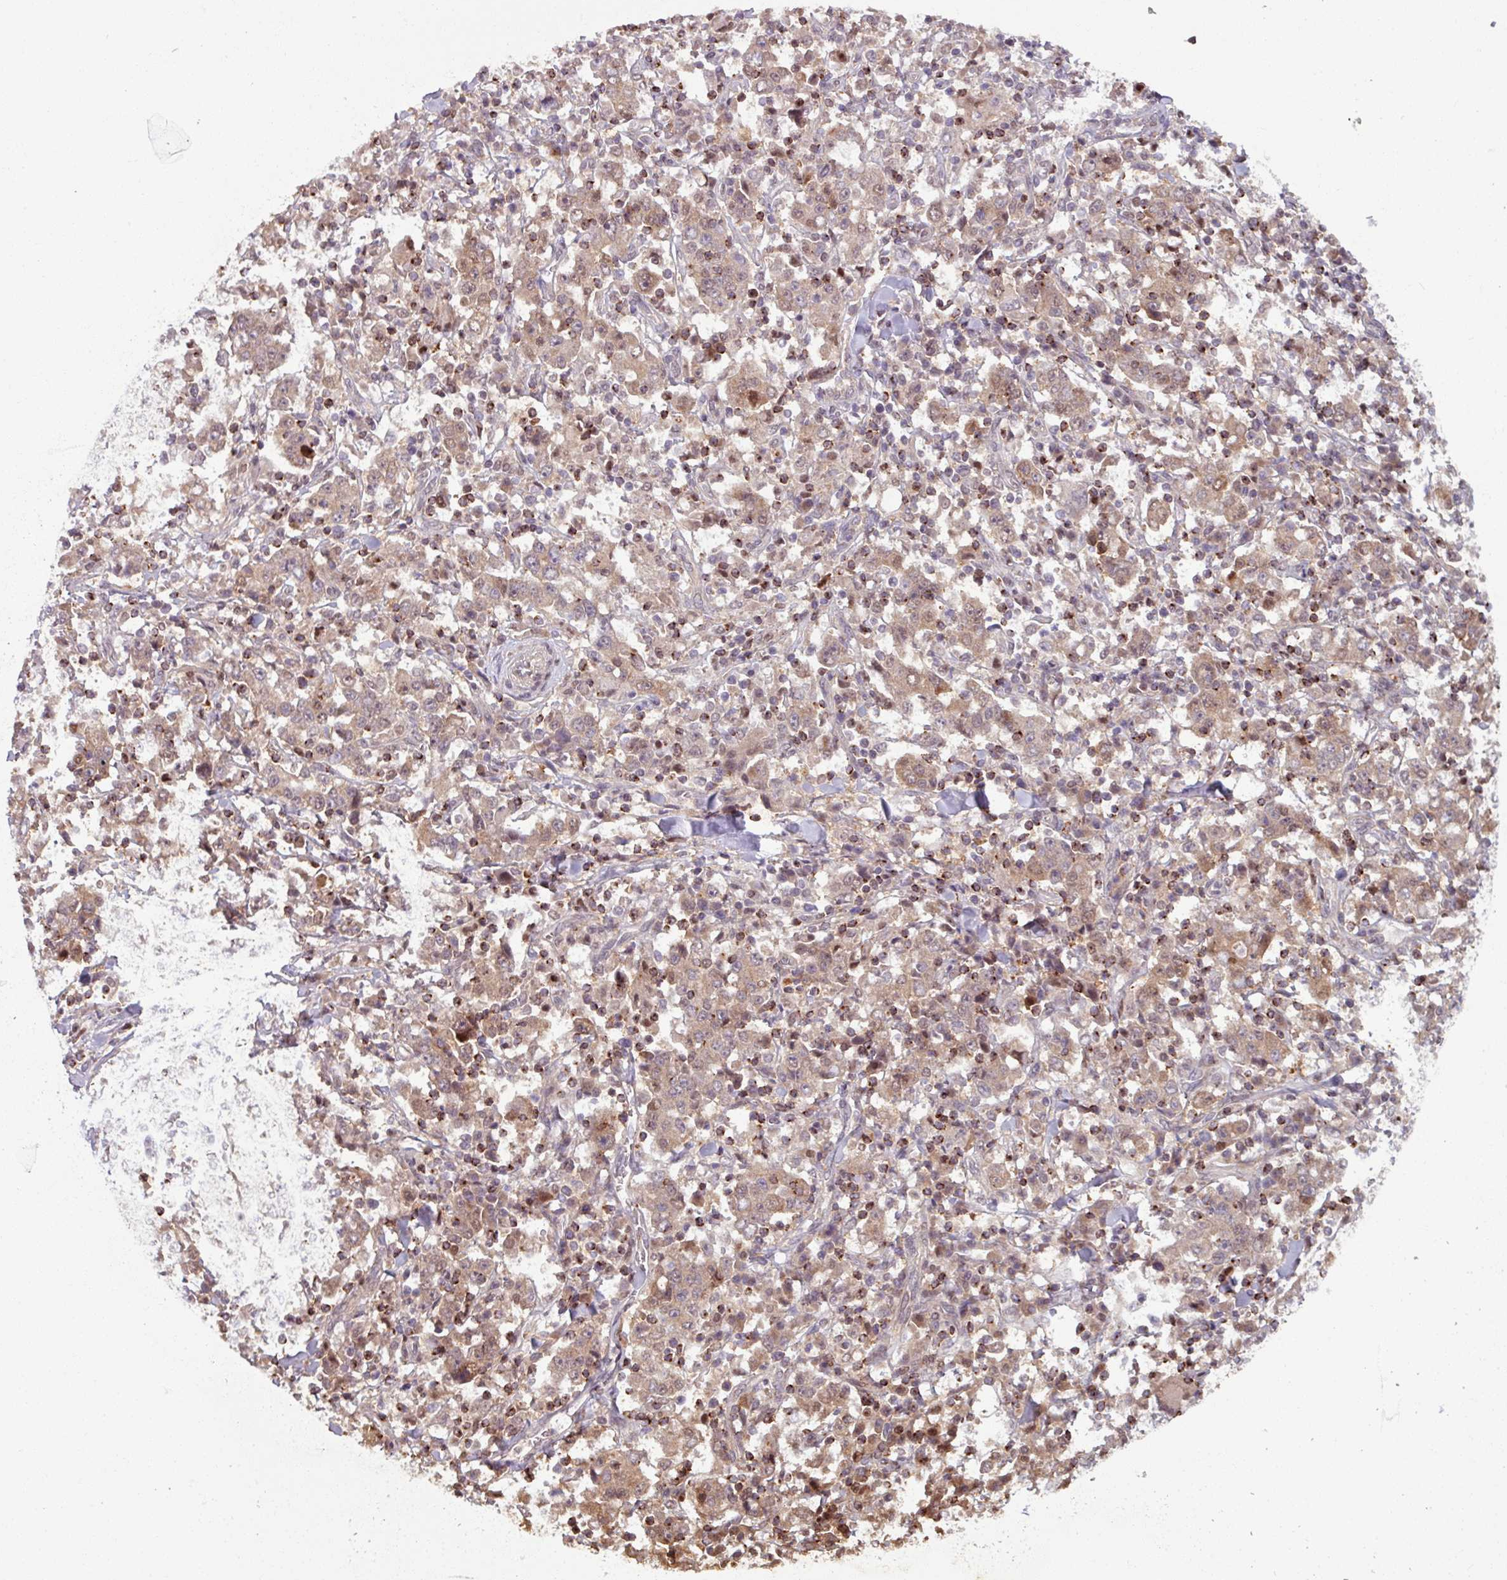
{"staining": {"intensity": "weak", "quantity": ">75%", "location": "cytoplasmic/membranous,nuclear"}, "tissue": "stomach cancer", "cell_type": "Tumor cells", "image_type": "cancer", "snomed": [{"axis": "morphology", "description": "Normal tissue, NOS"}, {"axis": "morphology", "description": "Adenocarcinoma, NOS"}, {"axis": "topography", "description": "Stomach, upper"}, {"axis": "topography", "description": "Stomach"}], "caption": "Immunohistochemistry (IHC) micrograph of stomach cancer (adenocarcinoma) stained for a protein (brown), which shows low levels of weak cytoplasmic/membranous and nuclear positivity in approximately >75% of tumor cells.", "gene": "OR6B1", "patient": {"sex": "male", "age": 59}}